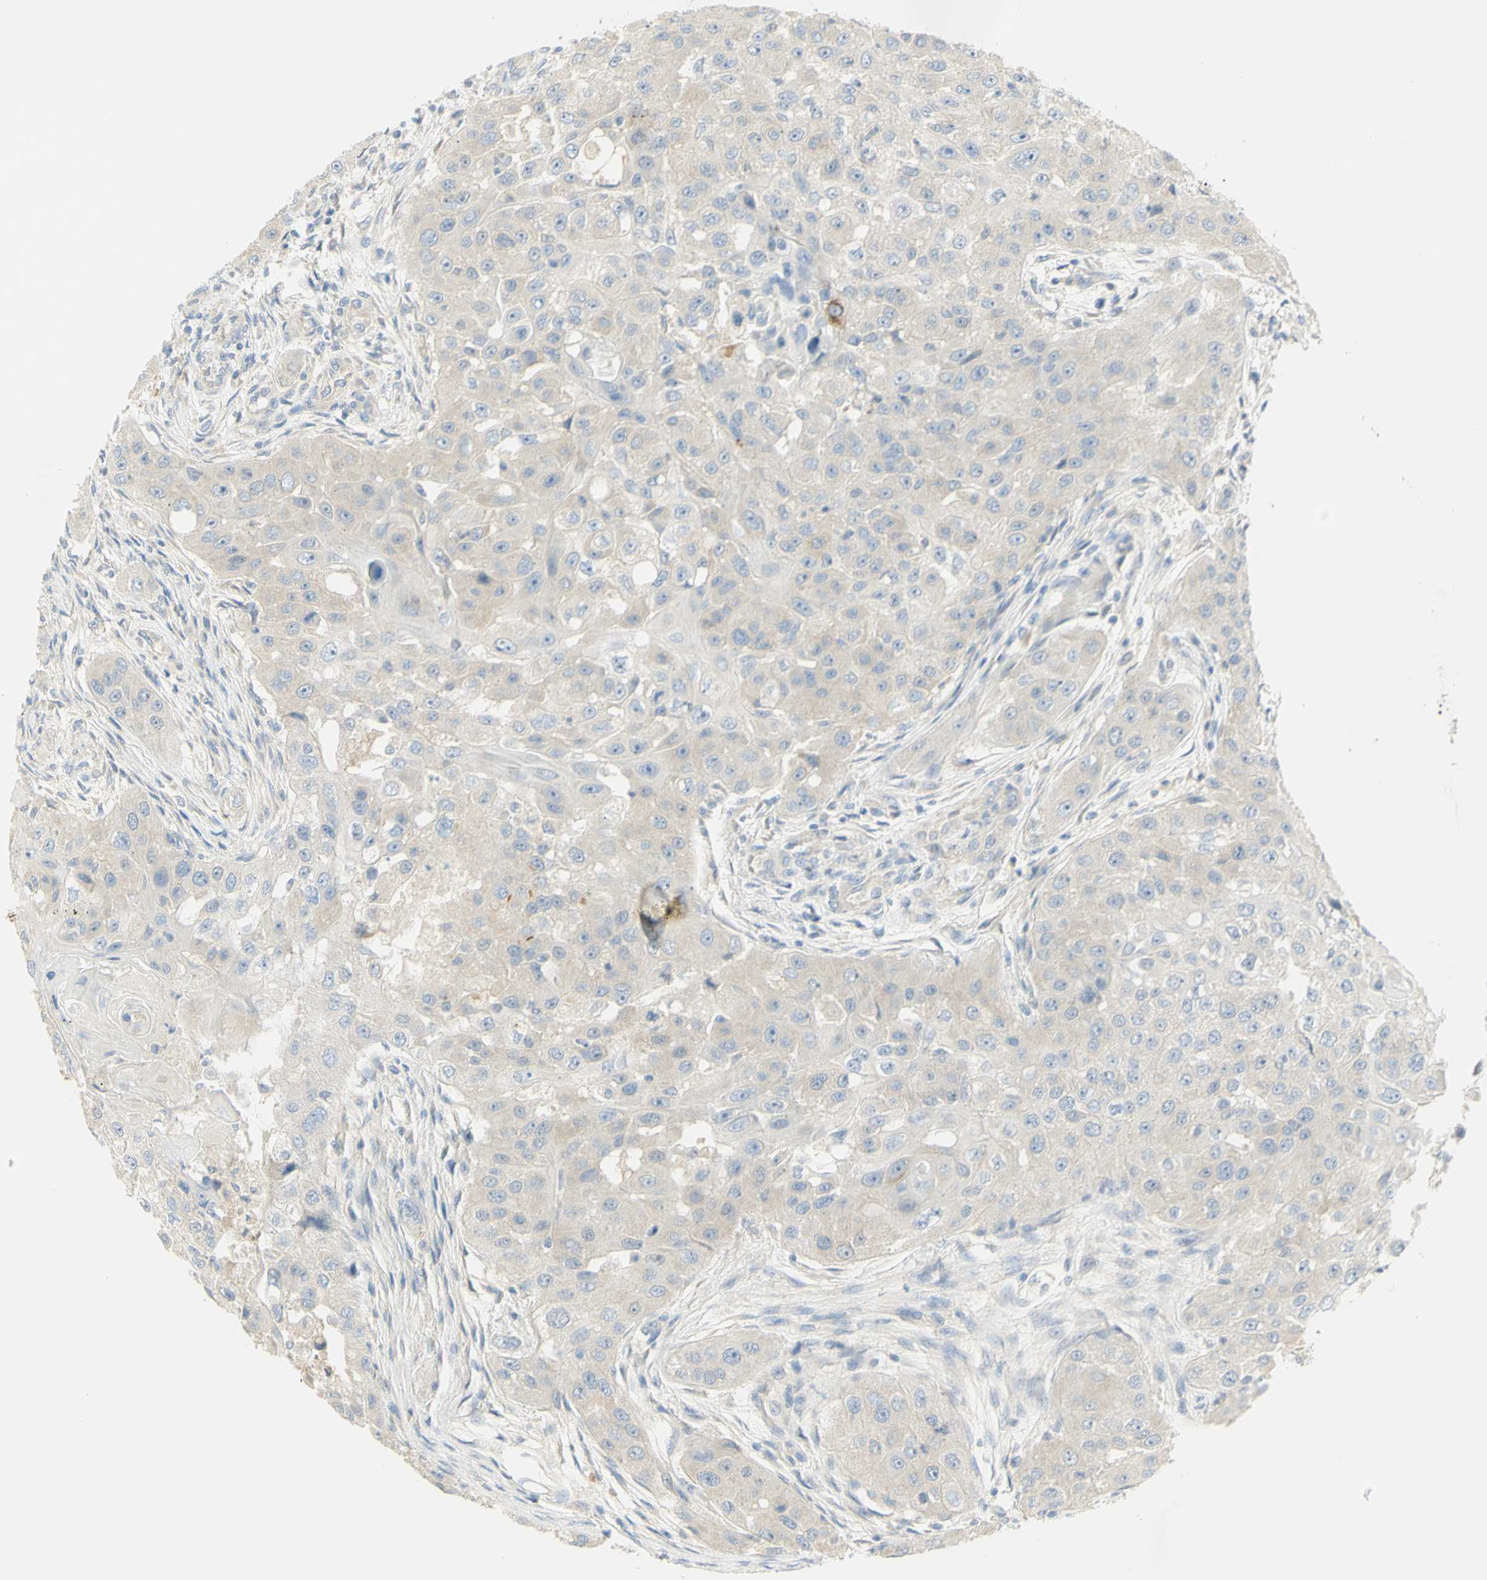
{"staining": {"intensity": "weak", "quantity": ">75%", "location": "cytoplasmic/membranous"}, "tissue": "head and neck cancer", "cell_type": "Tumor cells", "image_type": "cancer", "snomed": [{"axis": "morphology", "description": "Normal tissue, NOS"}, {"axis": "morphology", "description": "Squamous cell carcinoma, NOS"}, {"axis": "topography", "description": "Skeletal muscle"}, {"axis": "topography", "description": "Head-Neck"}], "caption": "Head and neck squamous cell carcinoma stained for a protein (brown) demonstrates weak cytoplasmic/membranous positive positivity in about >75% of tumor cells.", "gene": "GCNT3", "patient": {"sex": "male", "age": 51}}